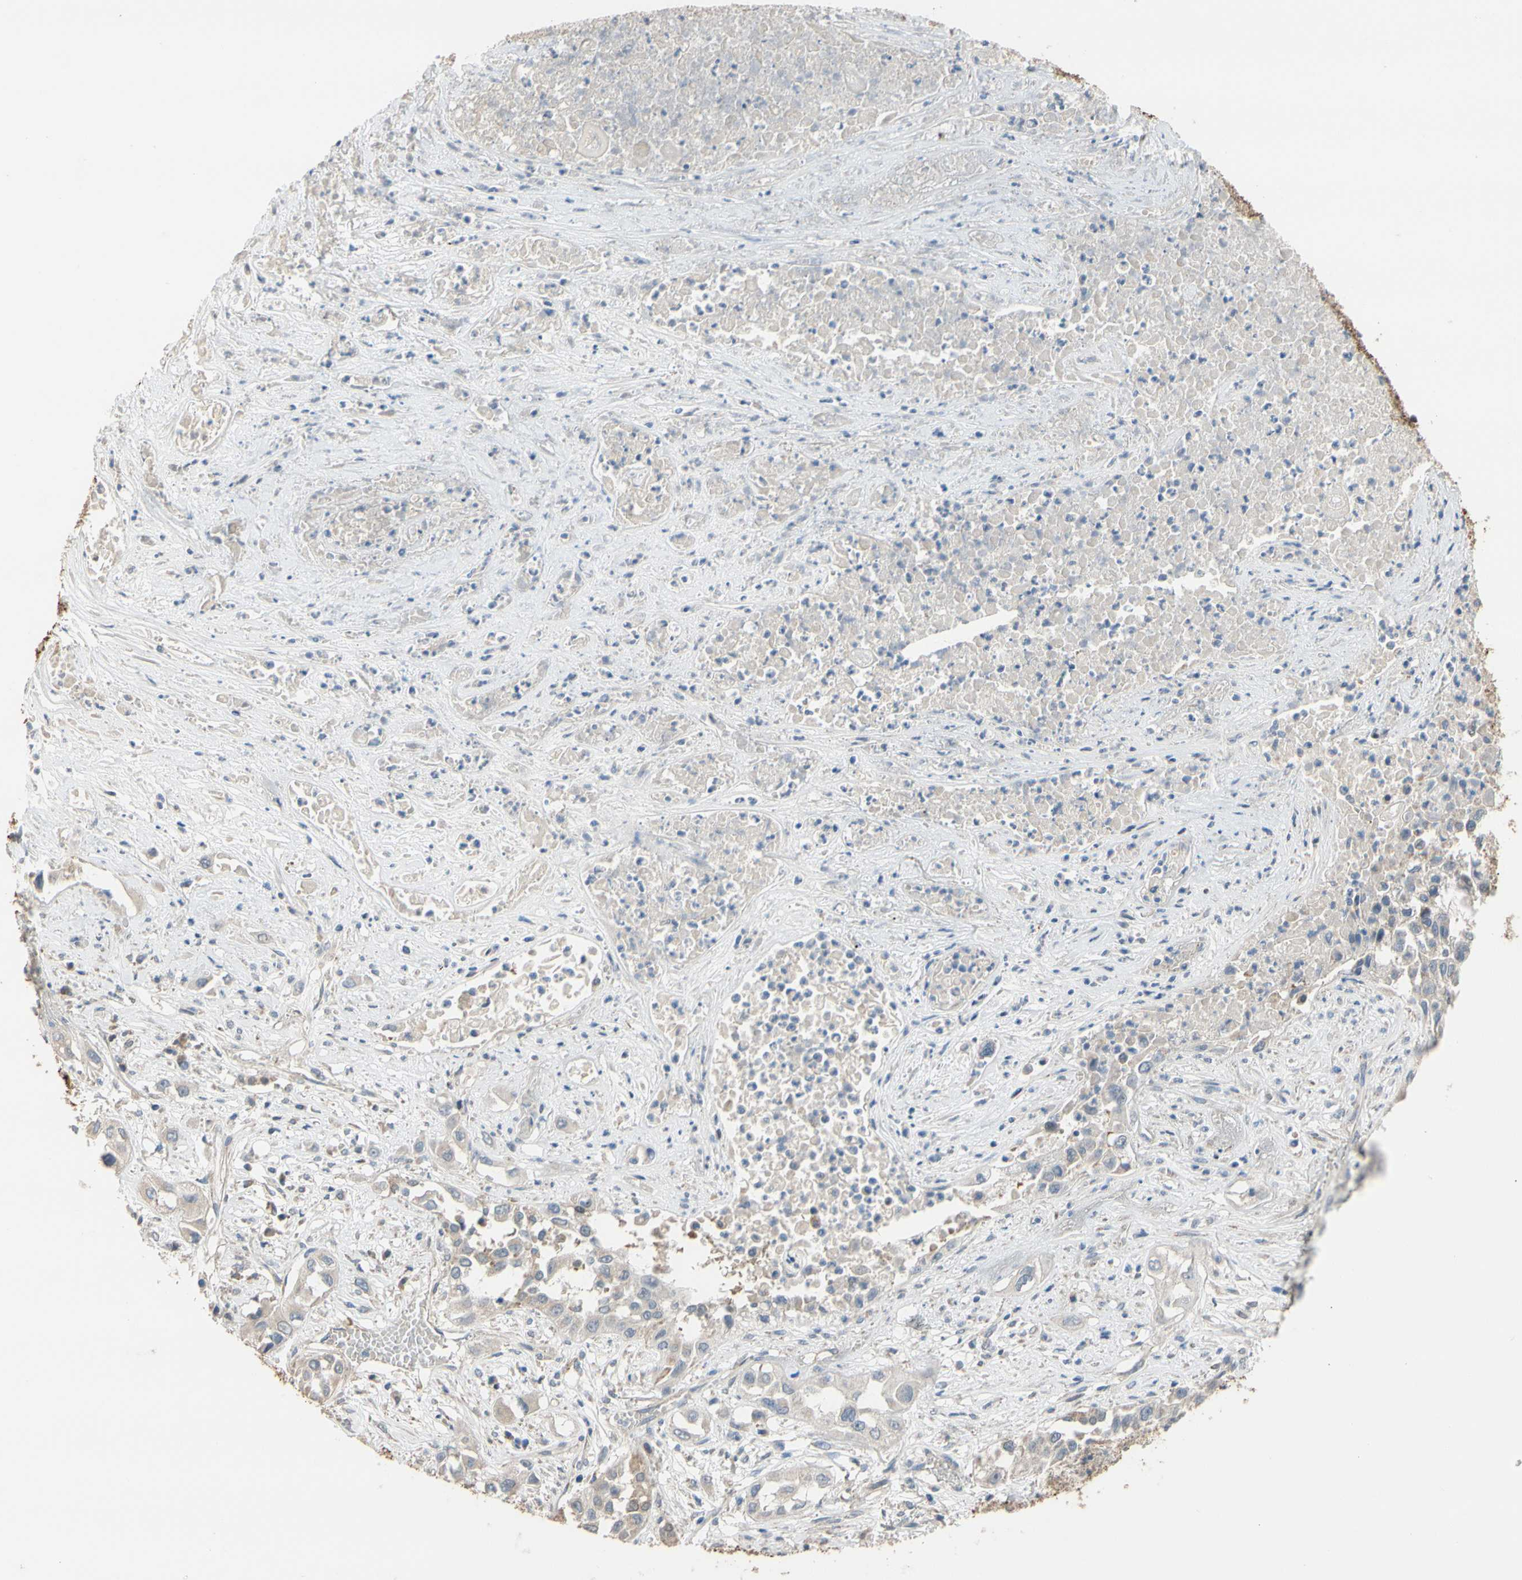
{"staining": {"intensity": "weak", "quantity": ">75%", "location": "cytoplasmic/membranous"}, "tissue": "lung cancer", "cell_type": "Tumor cells", "image_type": "cancer", "snomed": [{"axis": "morphology", "description": "Squamous cell carcinoma, NOS"}, {"axis": "topography", "description": "Lung"}], "caption": "Lung cancer (squamous cell carcinoma) stained with DAB immunohistochemistry shows low levels of weak cytoplasmic/membranous staining in approximately >75% of tumor cells.", "gene": "ALDH1A2", "patient": {"sex": "male", "age": 71}}